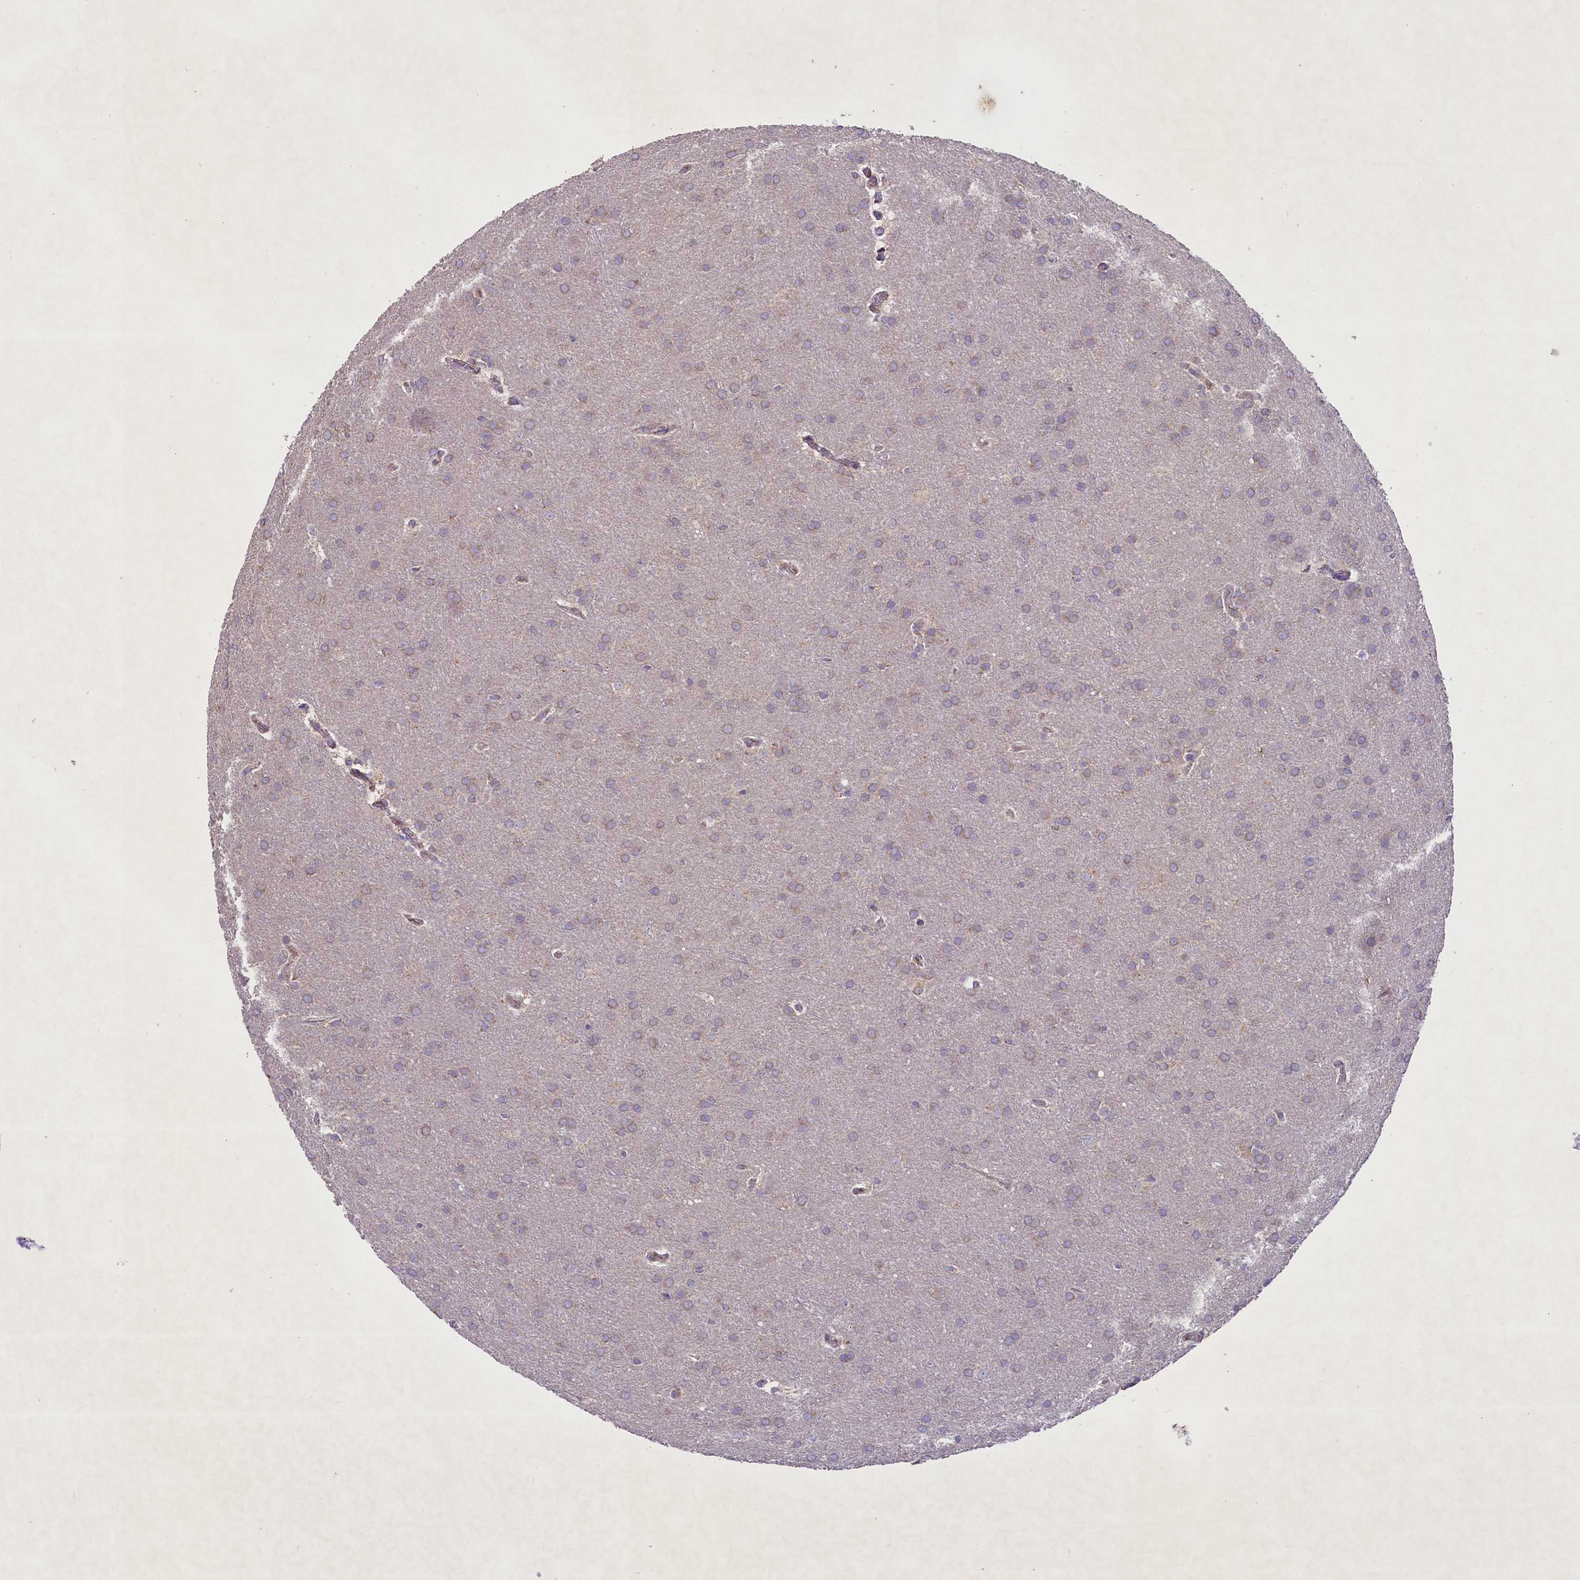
{"staining": {"intensity": "weak", "quantity": "<25%", "location": "cytoplasmic/membranous"}, "tissue": "glioma", "cell_type": "Tumor cells", "image_type": "cancer", "snomed": [{"axis": "morphology", "description": "Glioma, malignant, Low grade"}, {"axis": "topography", "description": "Brain"}], "caption": "This is a micrograph of immunohistochemistry (IHC) staining of low-grade glioma (malignant), which shows no expression in tumor cells. The staining is performed using DAB (3,3'-diaminobenzidine) brown chromogen with nuclei counter-stained in using hematoxylin.", "gene": "PMPCB", "patient": {"sex": "female", "age": 32}}